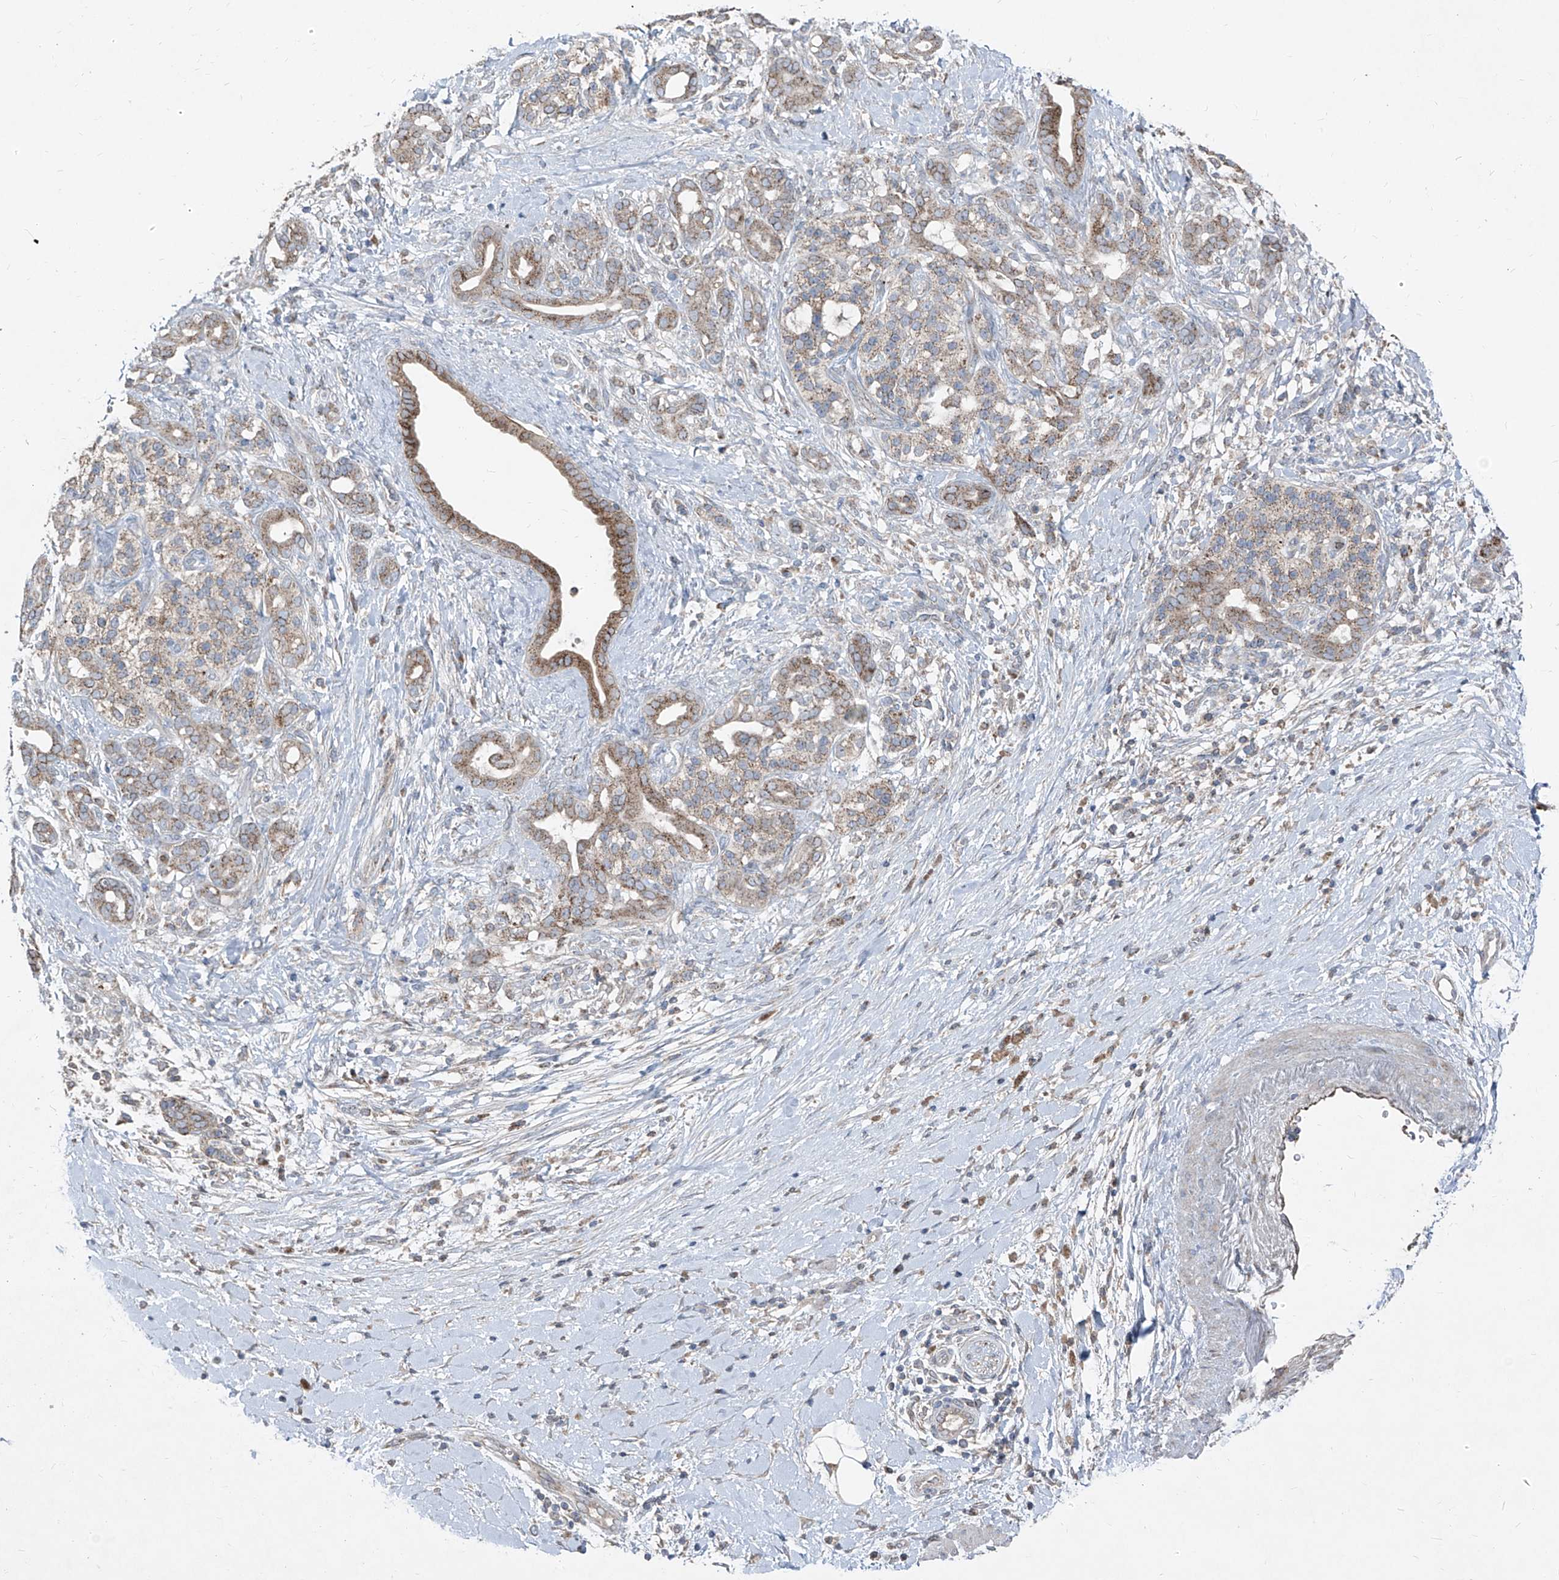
{"staining": {"intensity": "moderate", "quantity": "25%-75%", "location": "cytoplasmic/membranous"}, "tissue": "pancreatic cancer", "cell_type": "Tumor cells", "image_type": "cancer", "snomed": [{"axis": "morphology", "description": "Adenocarcinoma, NOS"}, {"axis": "topography", "description": "Pancreas"}], "caption": "Pancreatic cancer (adenocarcinoma) stained with immunohistochemistry (IHC) shows moderate cytoplasmic/membranous positivity in approximately 25%-75% of tumor cells.", "gene": "ABCD3", "patient": {"sex": "male", "age": 58}}